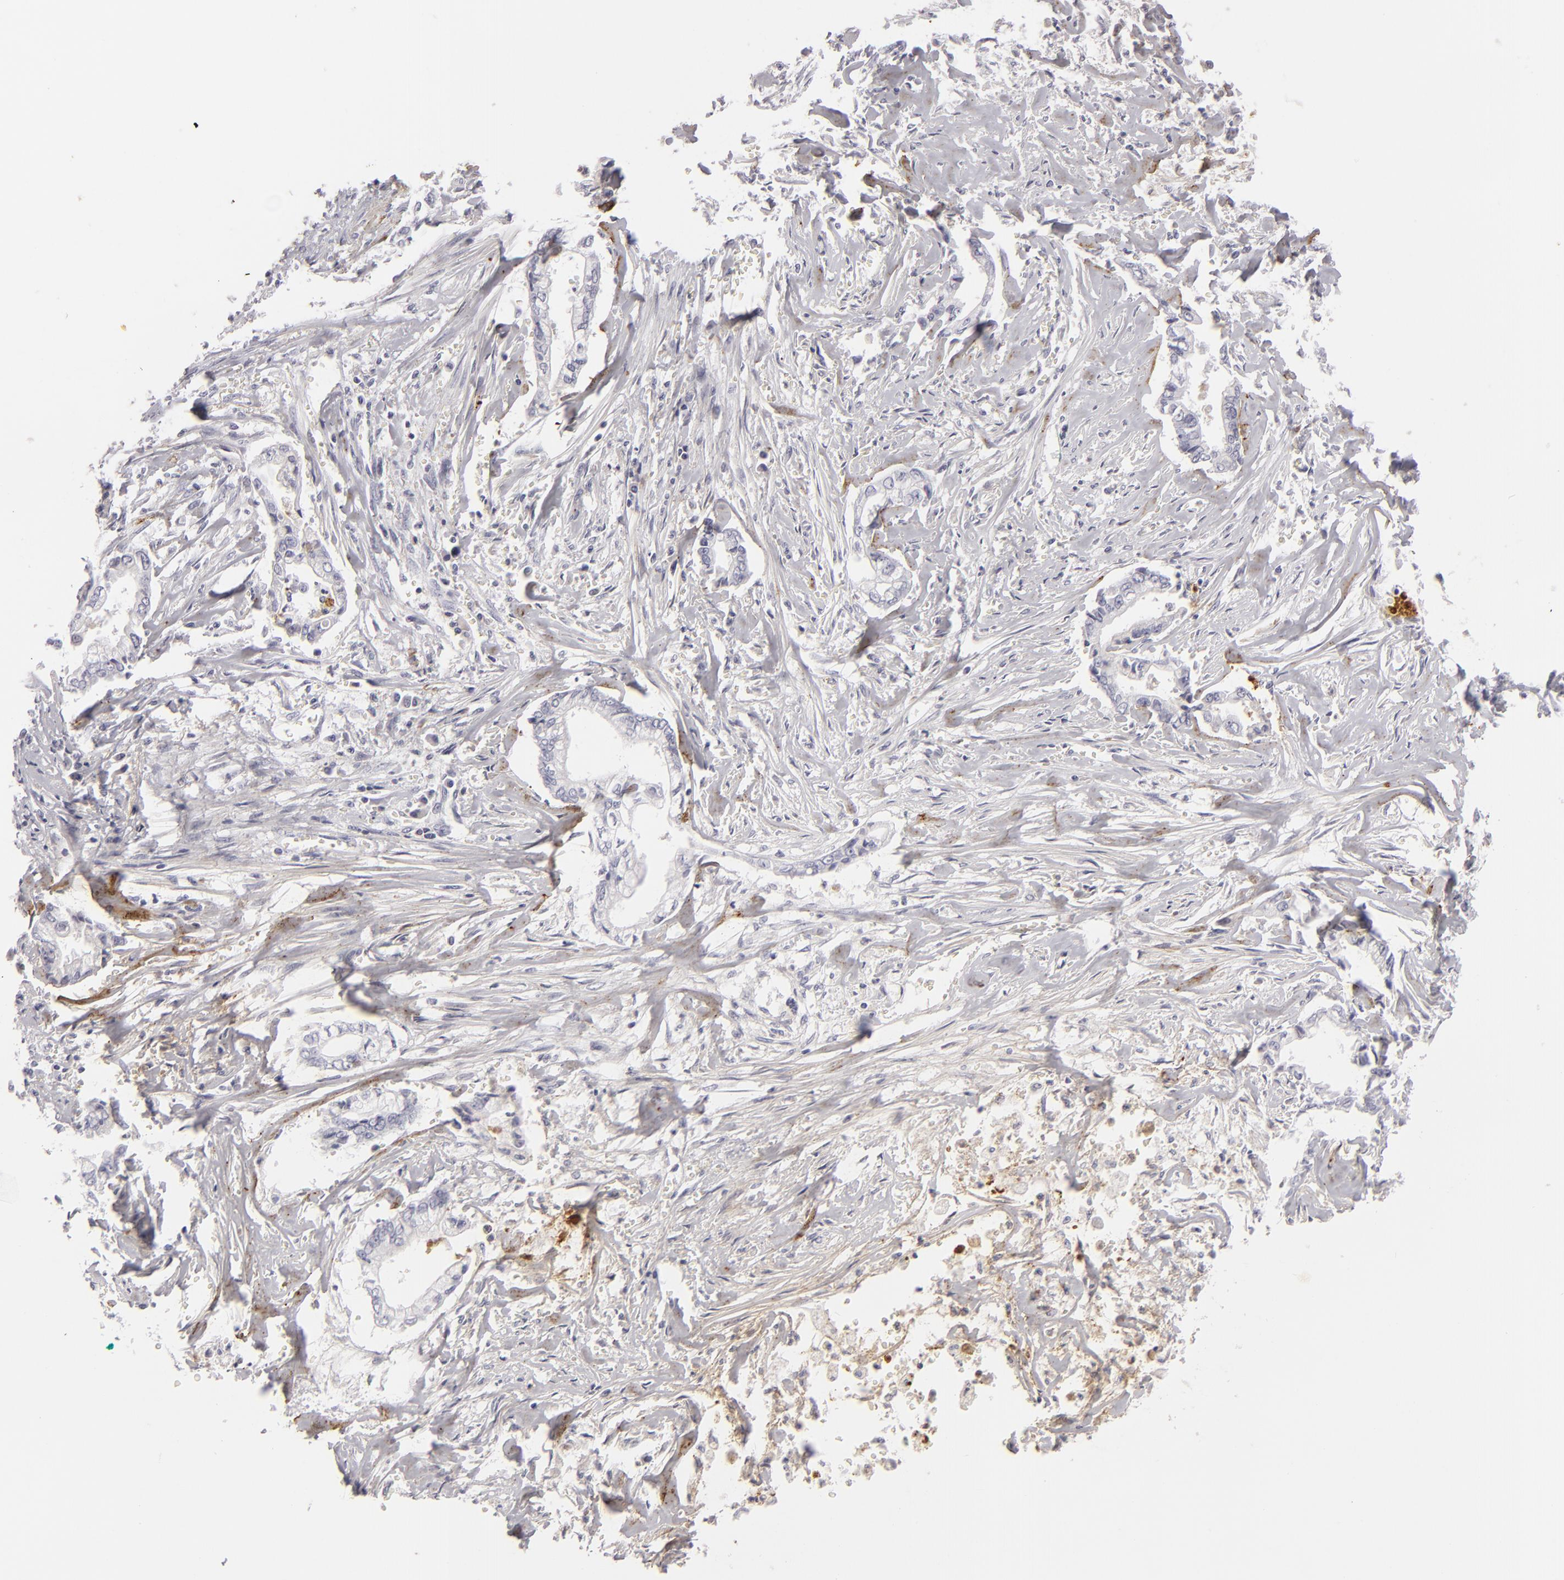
{"staining": {"intensity": "negative", "quantity": "none", "location": "none"}, "tissue": "liver cancer", "cell_type": "Tumor cells", "image_type": "cancer", "snomed": [{"axis": "morphology", "description": "Cholangiocarcinoma"}, {"axis": "topography", "description": "Liver"}], "caption": "Liver cancer was stained to show a protein in brown. There is no significant expression in tumor cells.", "gene": "C9", "patient": {"sex": "male", "age": 57}}